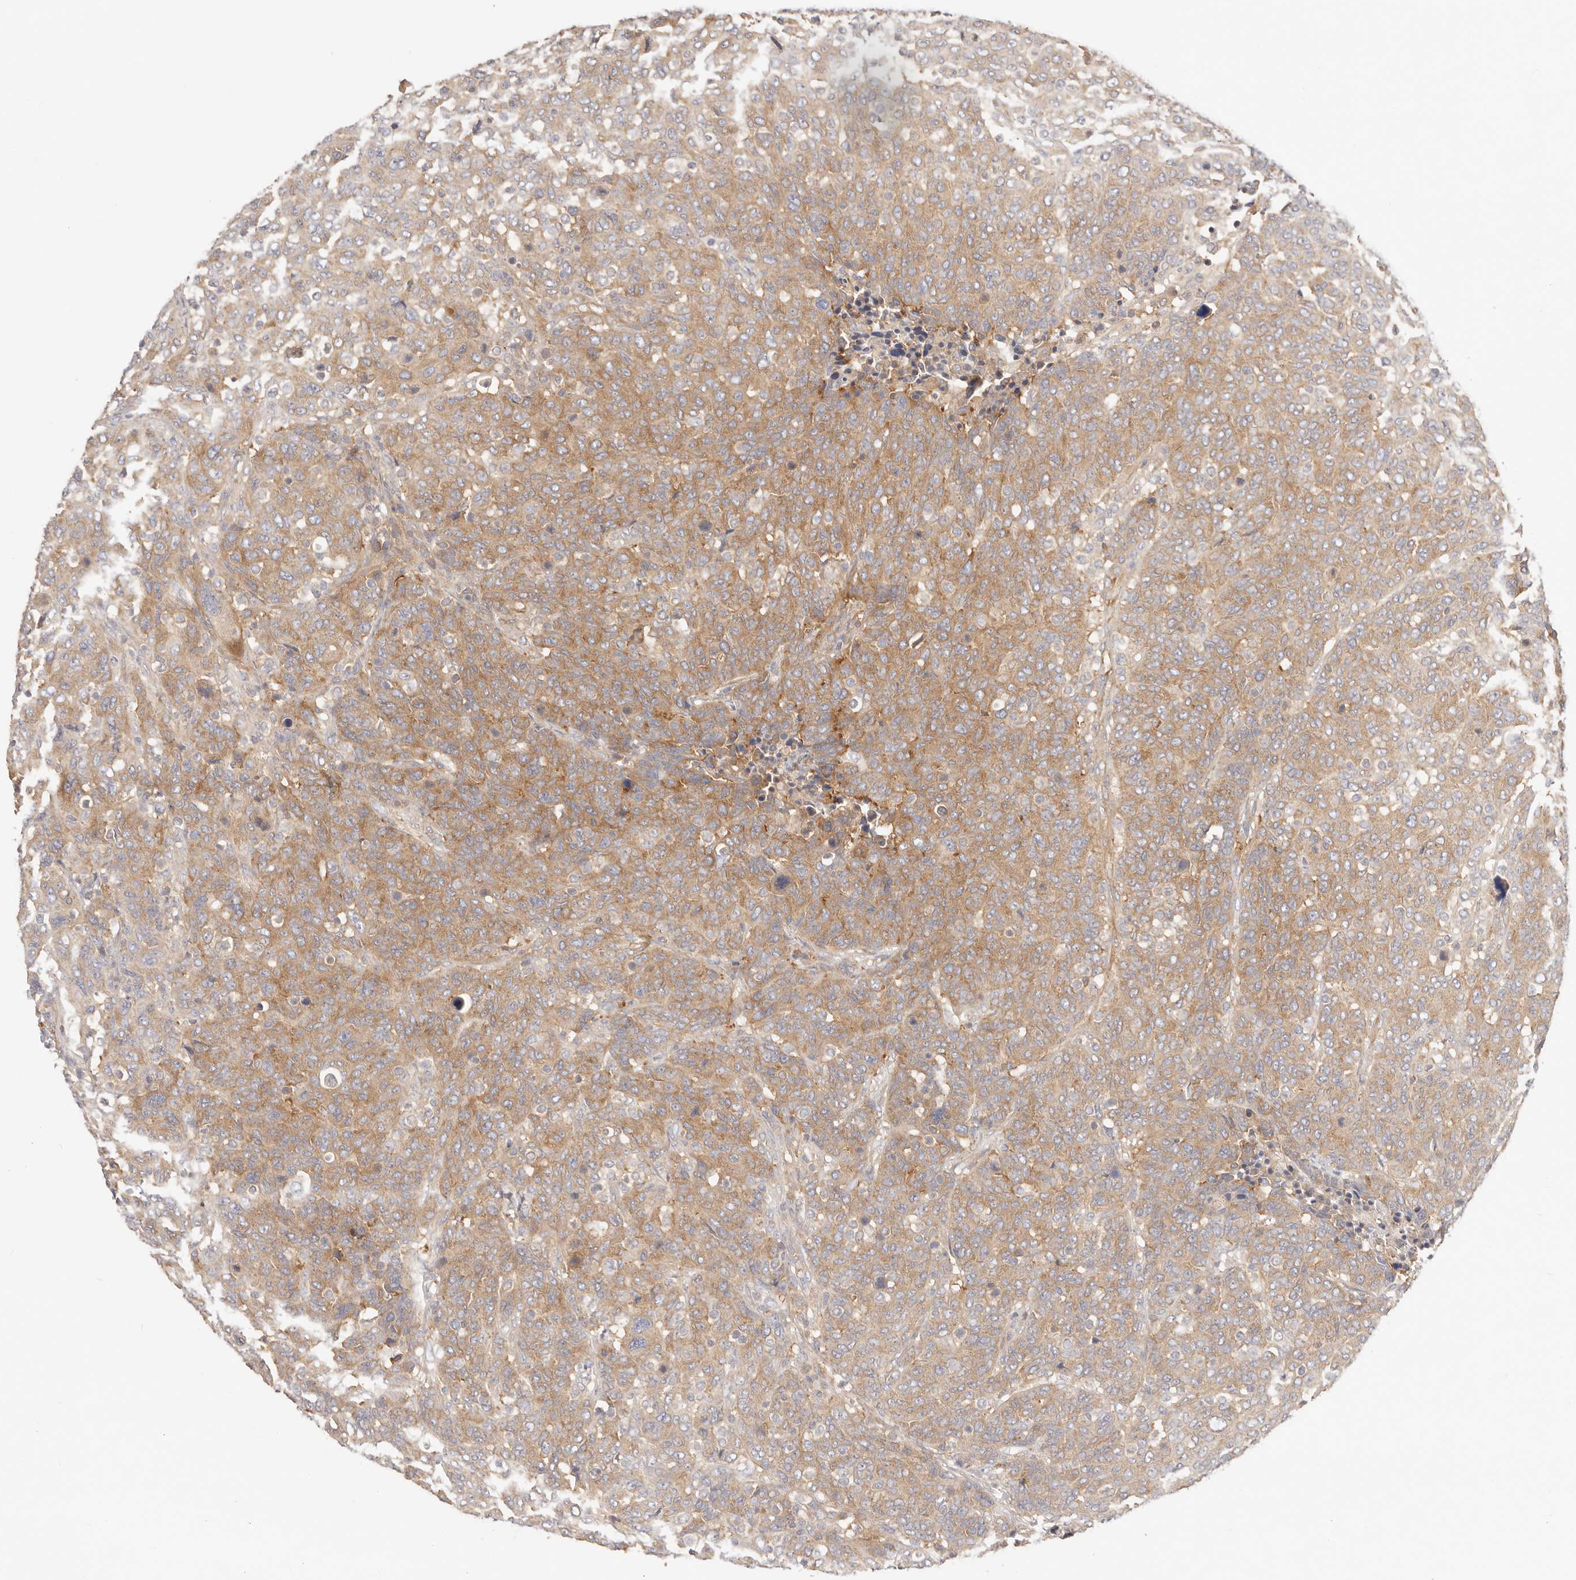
{"staining": {"intensity": "moderate", "quantity": ">75%", "location": "cytoplasmic/membranous"}, "tissue": "breast cancer", "cell_type": "Tumor cells", "image_type": "cancer", "snomed": [{"axis": "morphology", "description": "Duct carcinoma"}, {"axis": "topography", "description": "Breast"}], "caption": "High-magnification brightfield microscopy of breast infiltrating ductal carcinoma stained with DAB (3,3'-diaminobenzidine) (brown) and counterstained with hematoxylin (blue). tumor cells exhibit moderate cytoplasmic/membranous expression is appreciated in approximately>75% of cells.", "gene": "KCMF1", "patient": {"sex": "female", "age": 37}}